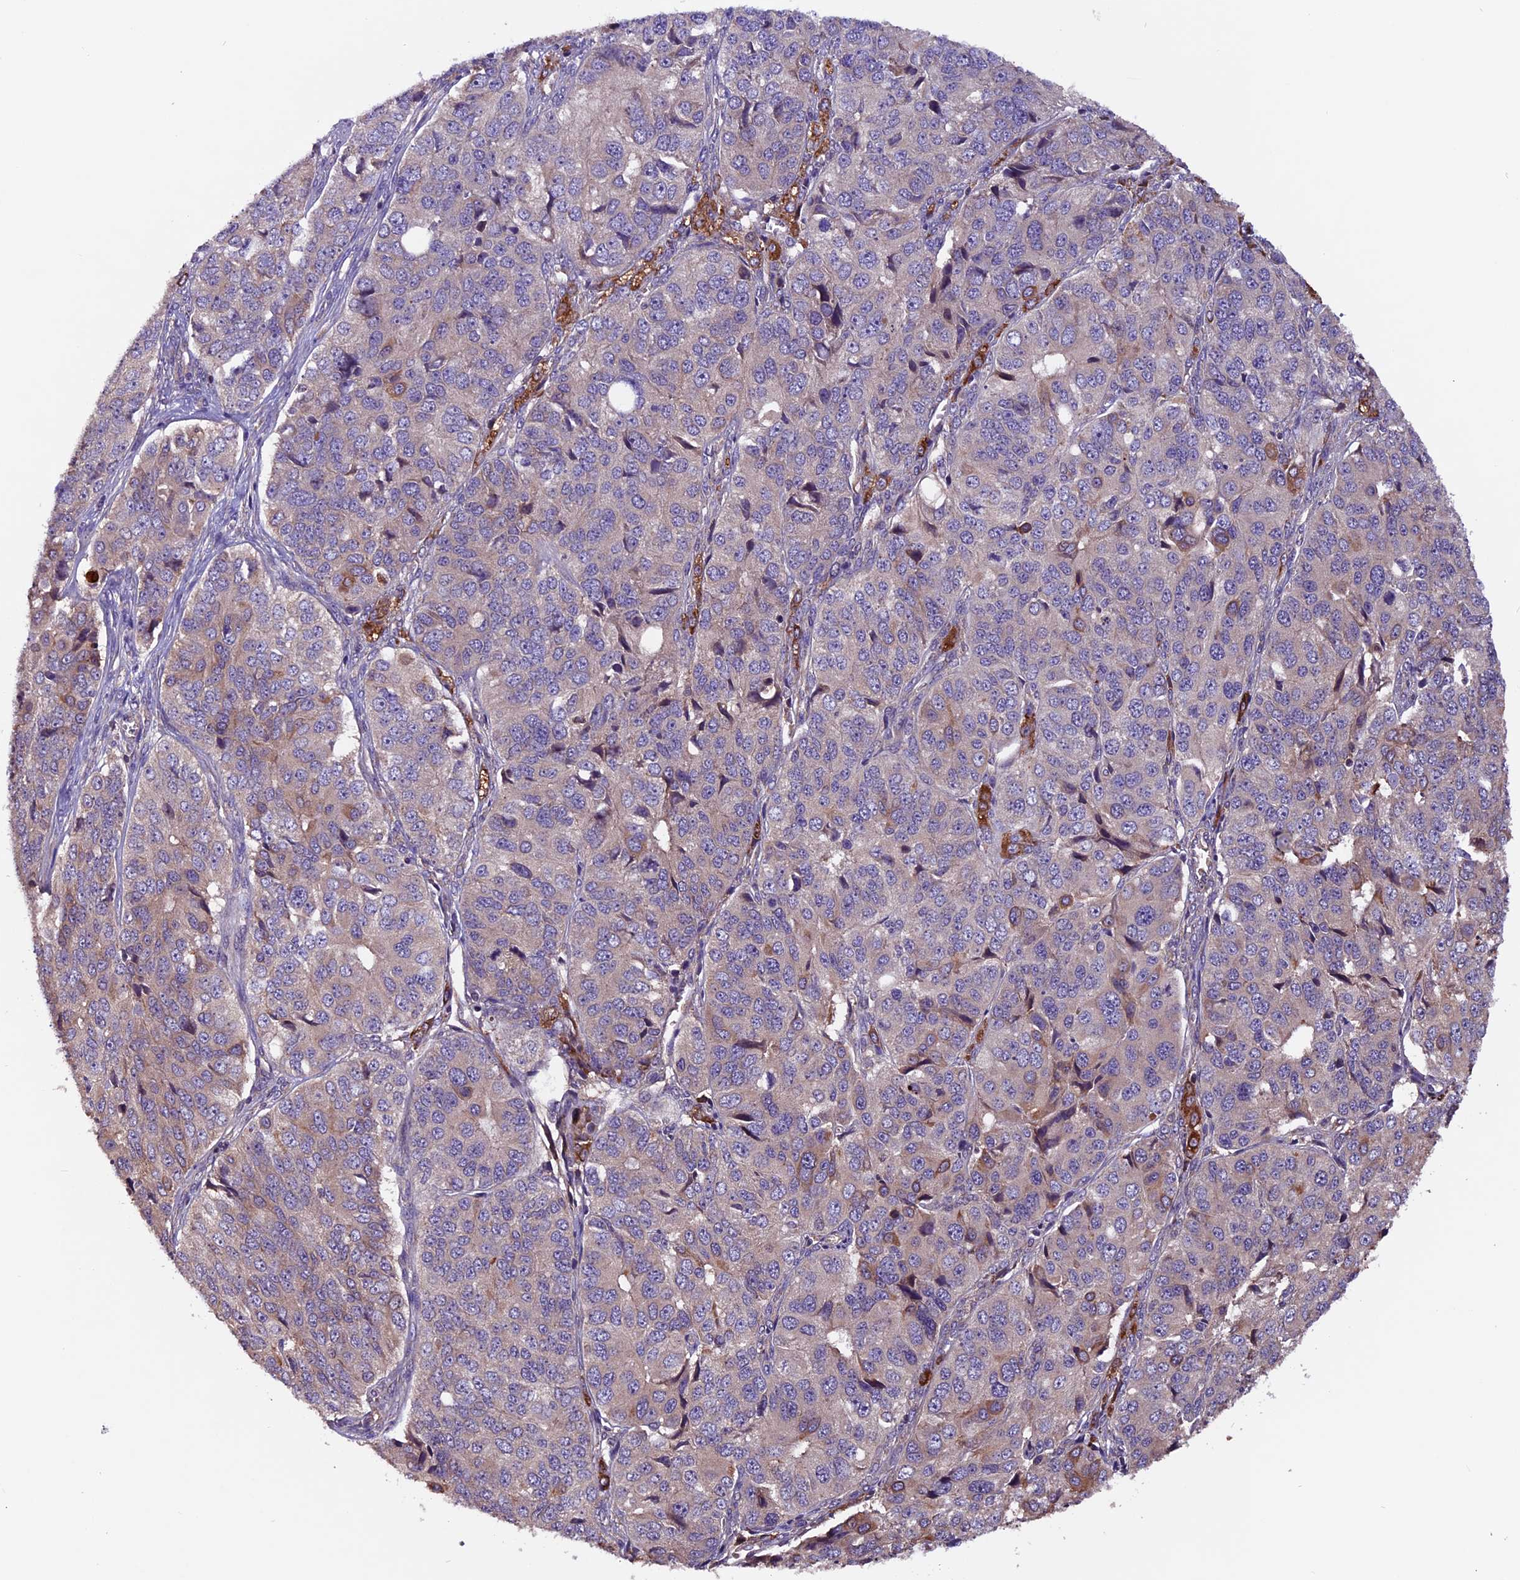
{"staining": {"intensity": "weak", "quantity": "<25%", "location": "cytoplasmic/membranous"}, "tissue": "ovarian cancer", "cell_type": "Tumor cells", "image_type": "cancer", "snomed": [{"axis": "morphology", "description": "Carcinoma, endometroid"}, {"axis": "topography", "description": "Ovary"}], "caption": "High magnification brightfield microscopy of ovarian cancer stained with DAB (brown) and counterstained with hematoxylin (blue): tumor cells show no significant staining.", "gene": "ZNF598", "patient": {"sex": "female", "age": 51}}